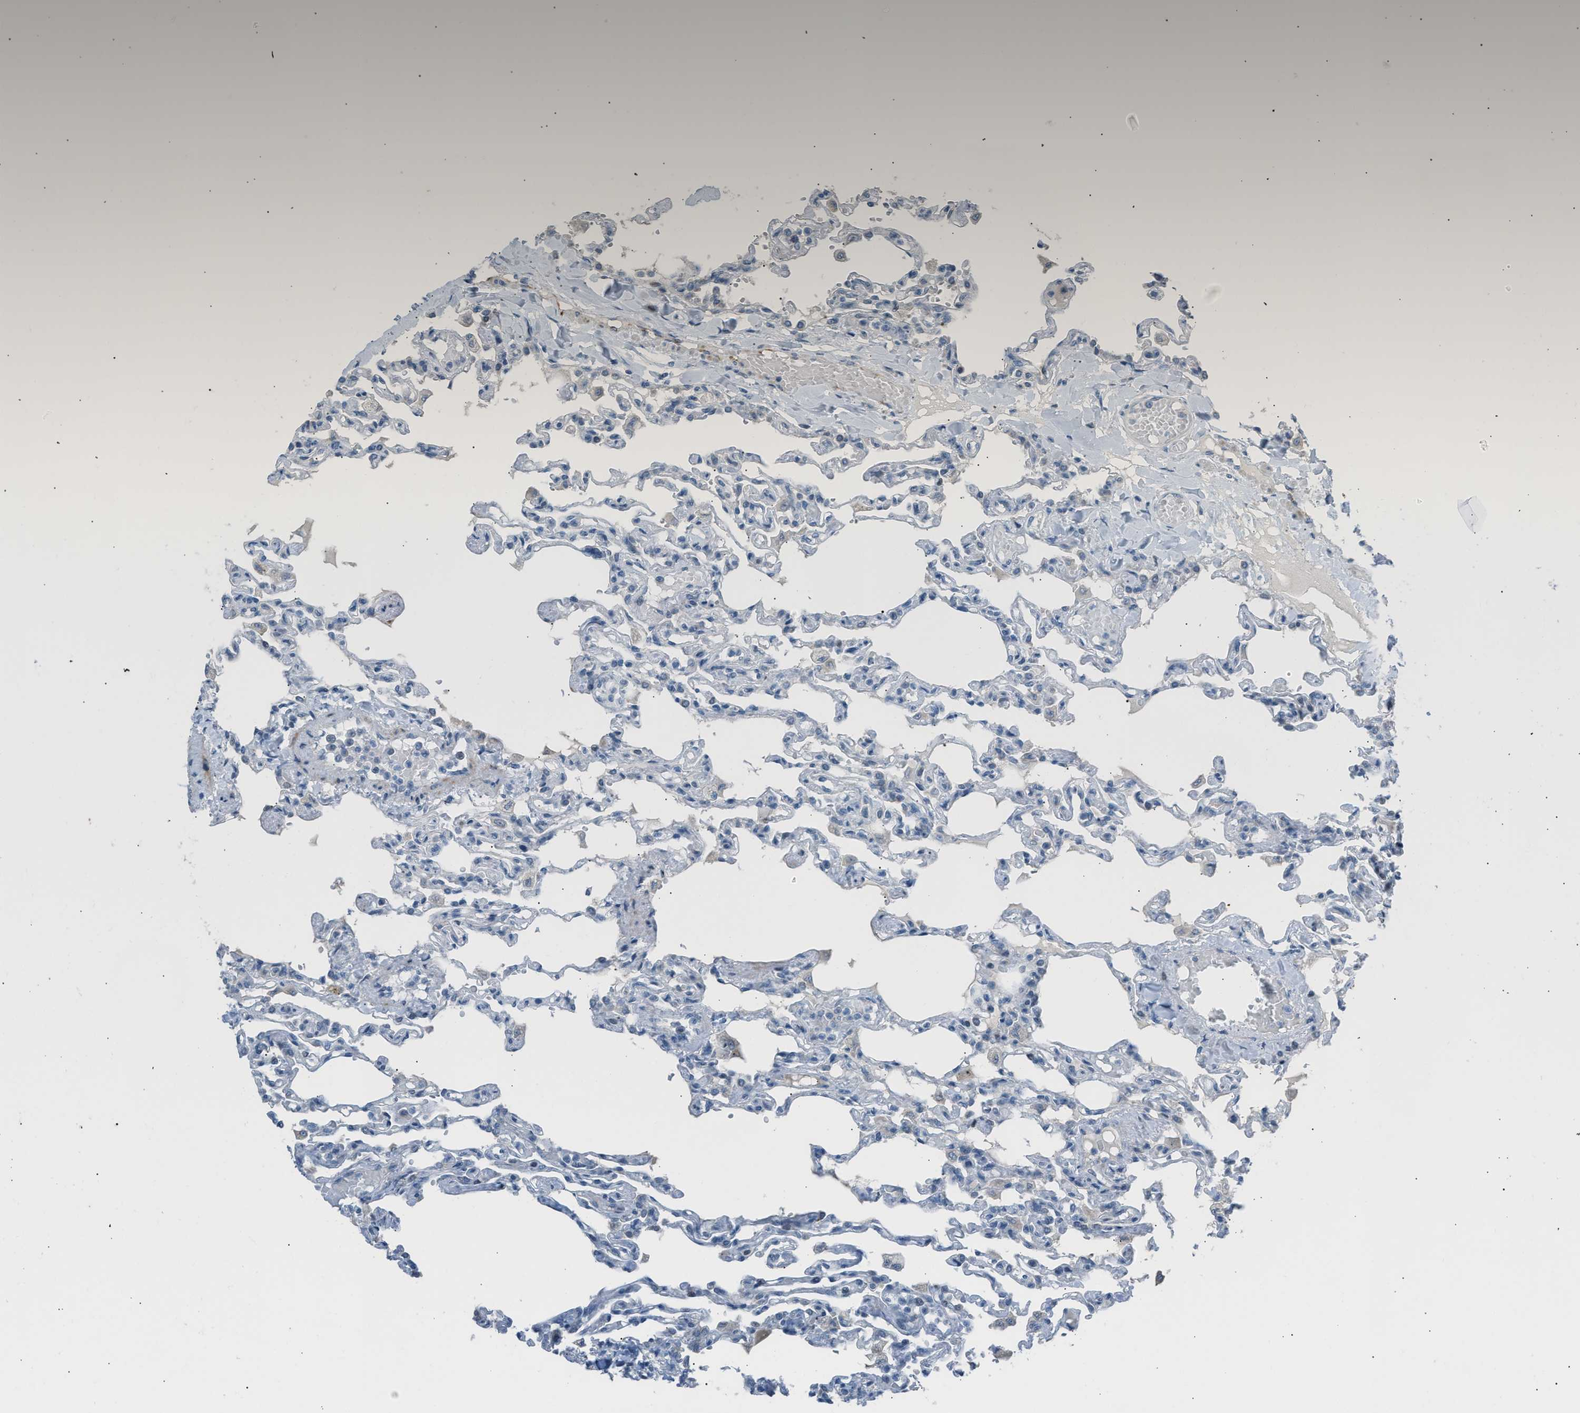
{"staining": {"intensity": "weak", "quantity": "<25%", "location": "cytoplasmic/membranous"}, "tissue": "lung", "cell_type": "Alveolar cells", "image_type": "normal", "snomed": [{"axis": "morphology", "description": "Normal tissue, NOS"}, {"axis": "topography", "description": "Lung"}], "caption": "An IHC histopathology image of unremarkable lung is shown. There is no staining in alveolar cells of lung. (Immunohistochemistry, brightfield microscopy, high magnification).", "gene": "VPS41", "patient": {"sex": "male", "age": 21}}